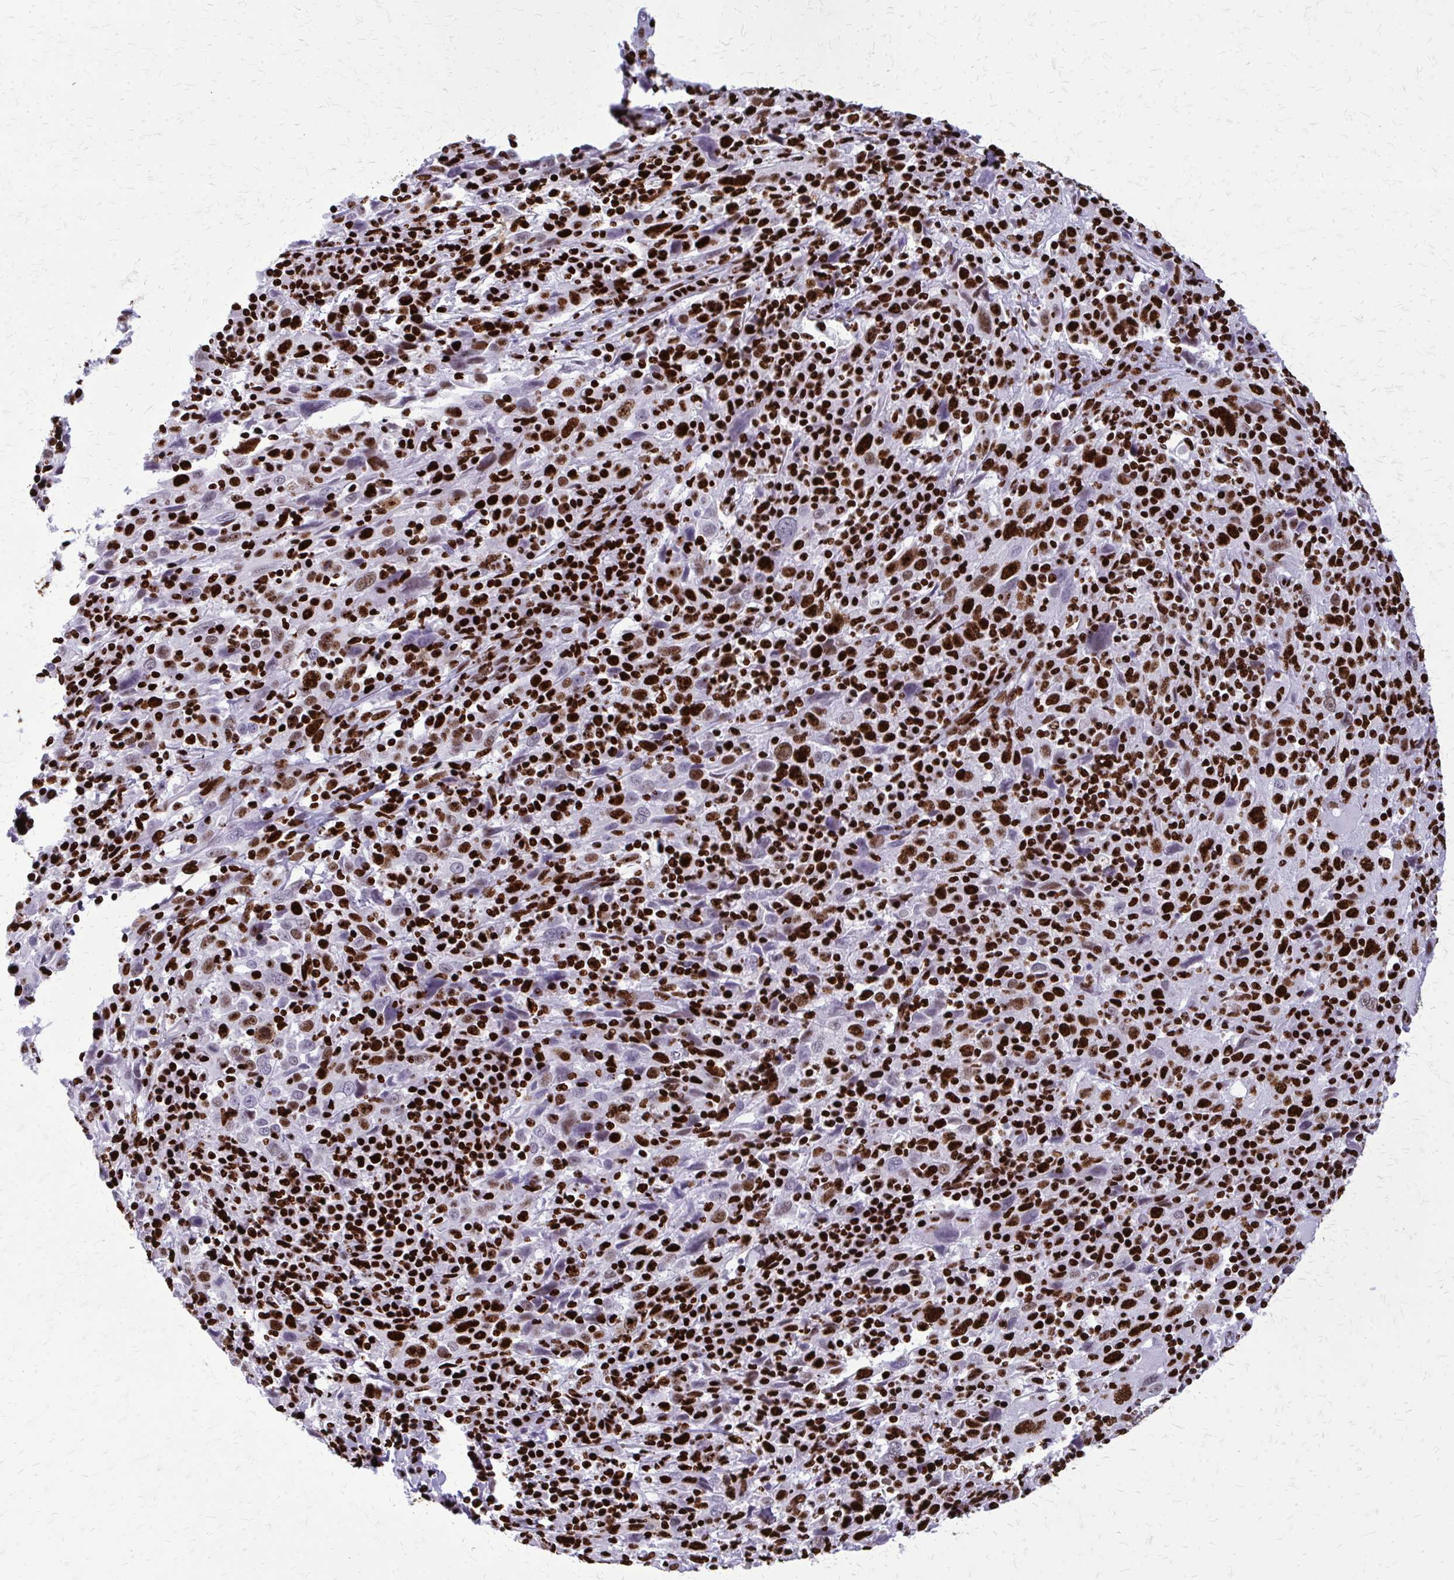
{"staining": {"intensity": "strong", "quantity": ">75%", "location": "nuclear"}, "tissue": "cervical cancer", "cell_type": "Tumor cells", "image_type": "cancer", "snomed": [{"axis": "morphology", "description": "Squamous cell carcinoma, NOS"}, {"axis": "topography", "description": "Cervix"}], "caption": "IHC of cervical cancer (squamous cell carcinoma) demonstrates high levels of strong nuclear positivity in approximately >75% of tumor cells.", "gene": "SFPQ", "patient": {"sex": "female", "age": 46}}